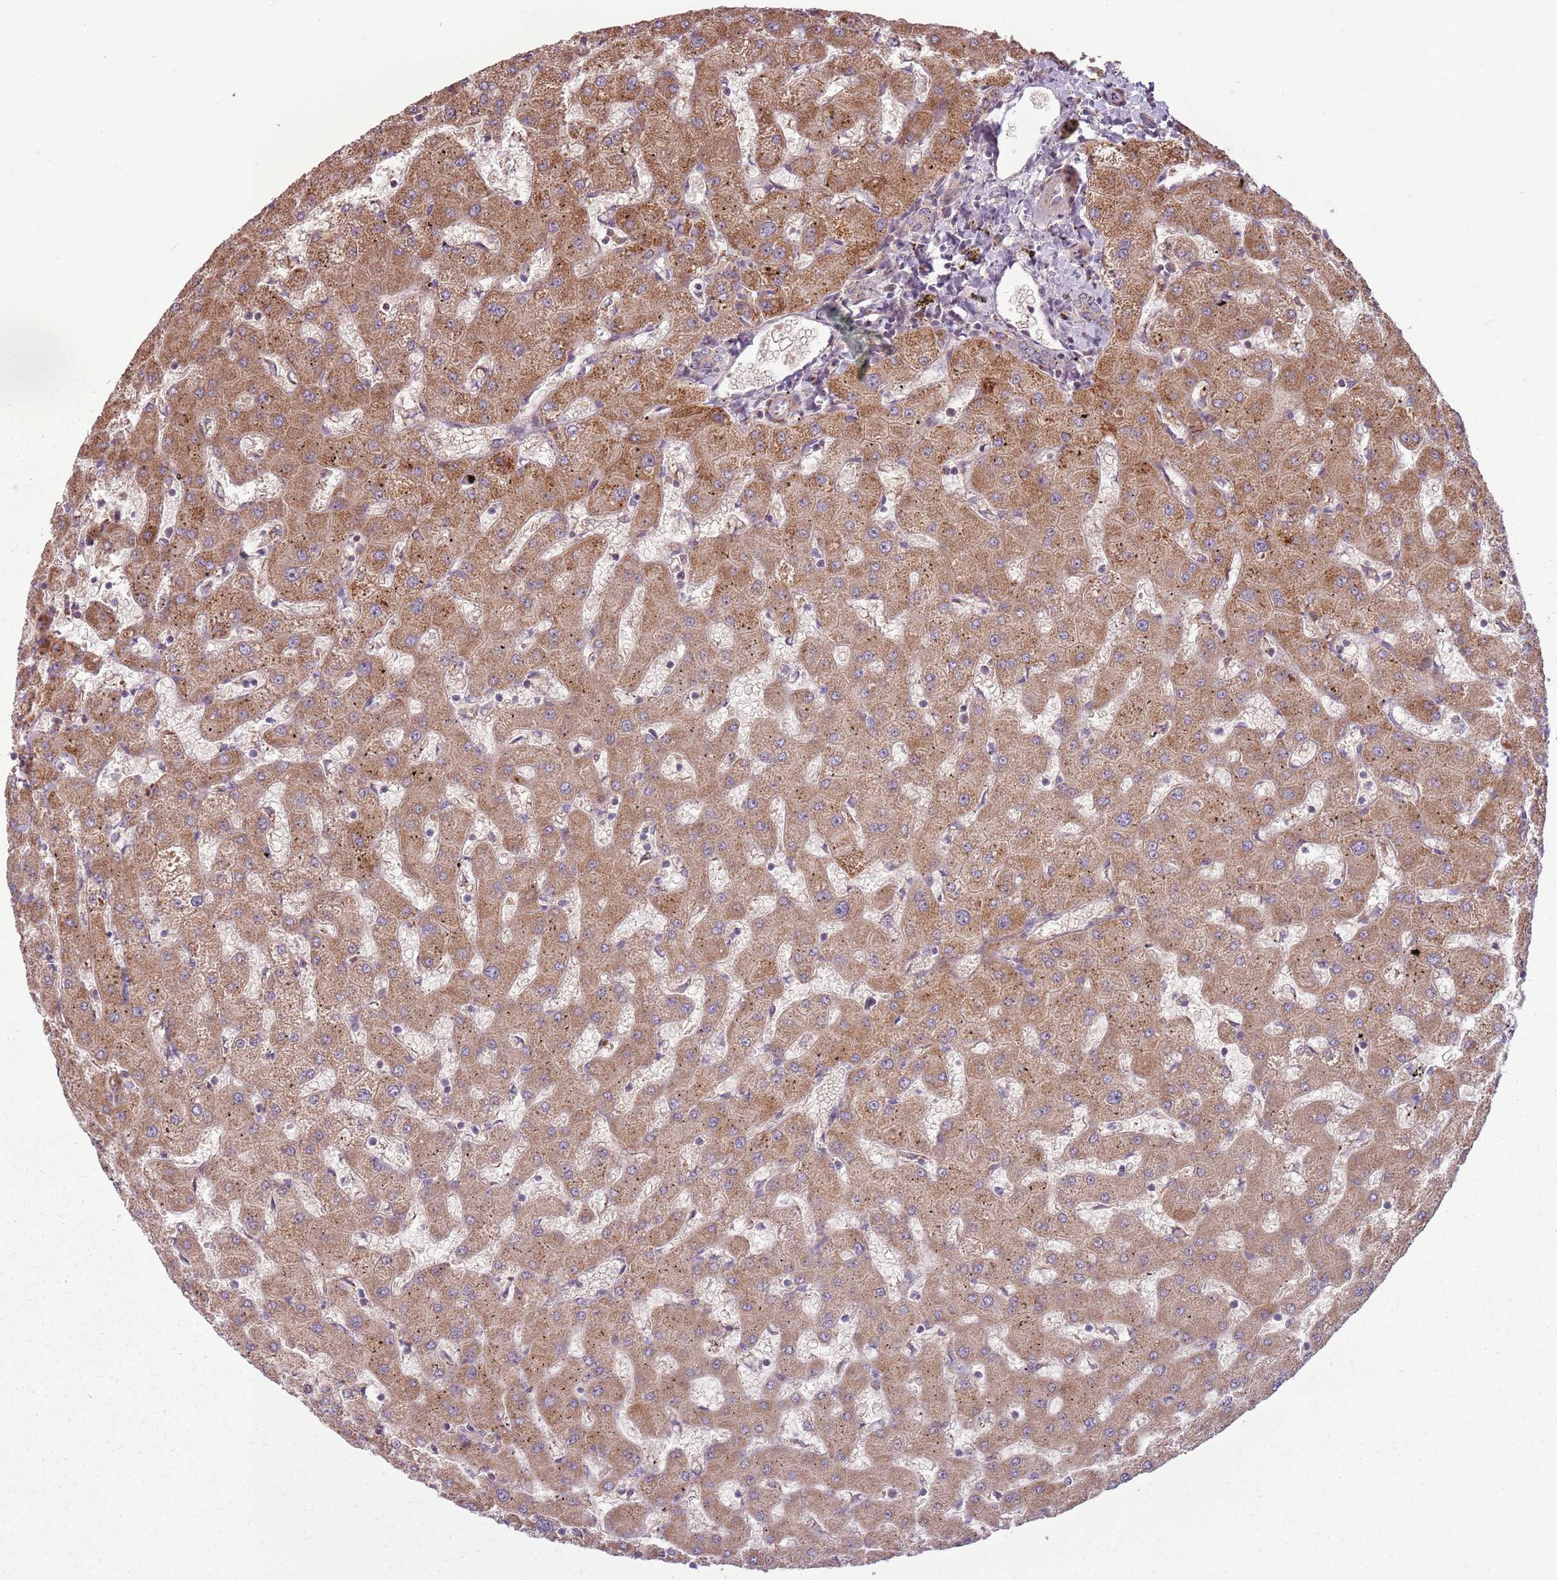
{"staining": {"intensity": "weak", "quantity": "25%-75%", "location": "cytoplasmic/membranous"}, "tissue": "liver", "cell_type": "Cholangiocytes", "image_type": "normal", "snomed": [{"axis": "morphology", "description": "Normal tissue, NOS"}, {"axis": "topography", "description": "Liver"}], "caption": "A micrograph of liver stained for a protein shows weak cytoplasmic/membranous brown staining in cholangiocytes.", "gene": "ZNF530", "patient": {"sex": "female", "age": 63}}